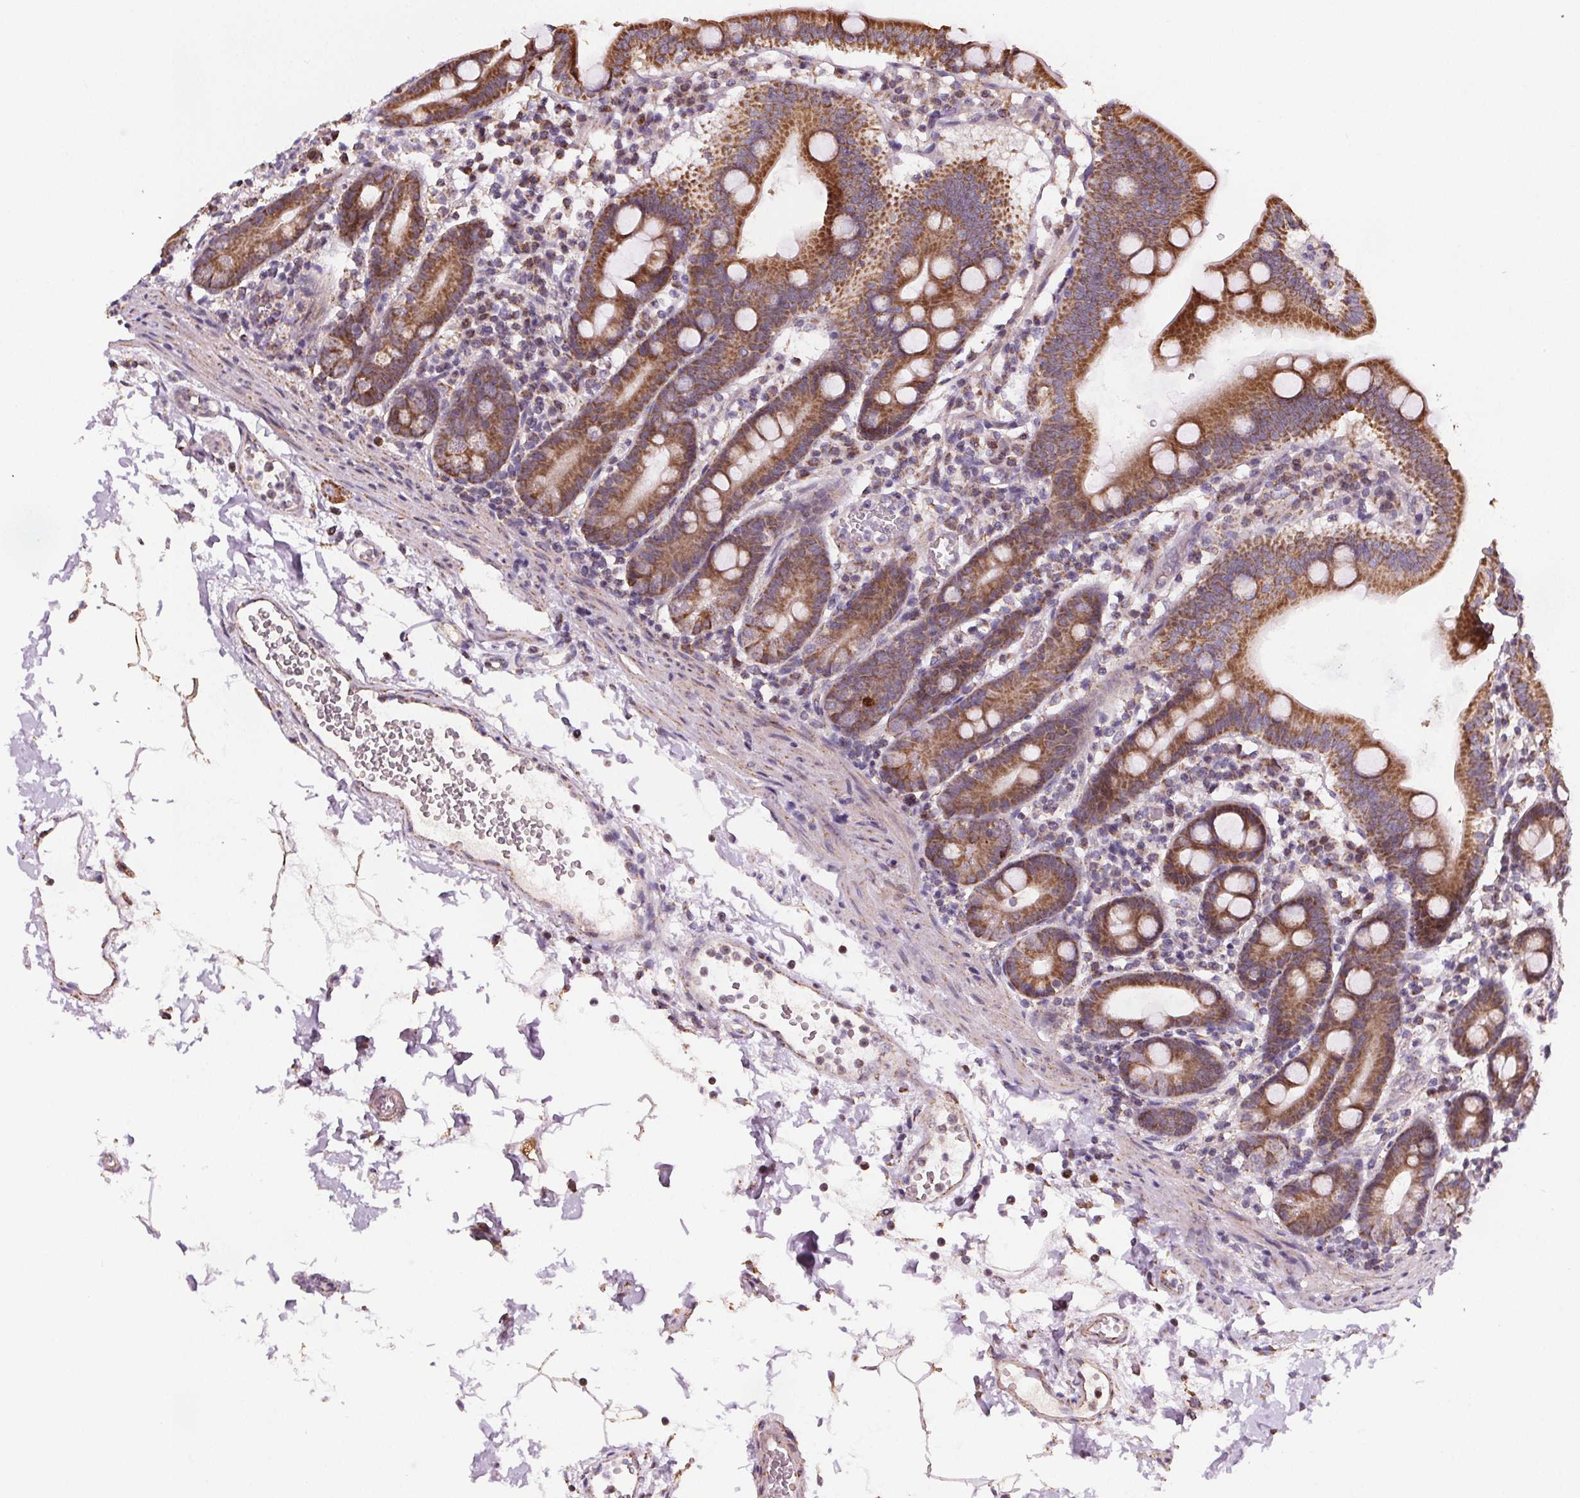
{"staining": {"intensity": "strong", "quantity": ">75%", "location": "cytoplasmic/membranous"}, "tissue": "duodenum", "cell_type": "Glandular cells", "image_type": "normal", "snomed": [{"axis": "morphology", "description": "Normal tissue, NOS"}, {"axis": "topography", "description": "Pancreas"}, {"axis": "topography", "description": "Duodenum"}], "caption": "Immunohistochemical staining of benign duodenum shows >75% levels of strong cytoplasmic/membranous protein staining in approximately >75% of glandular cells.", "gene": "SUCLA2", "patient": {"sex": "male", "age": 59}}